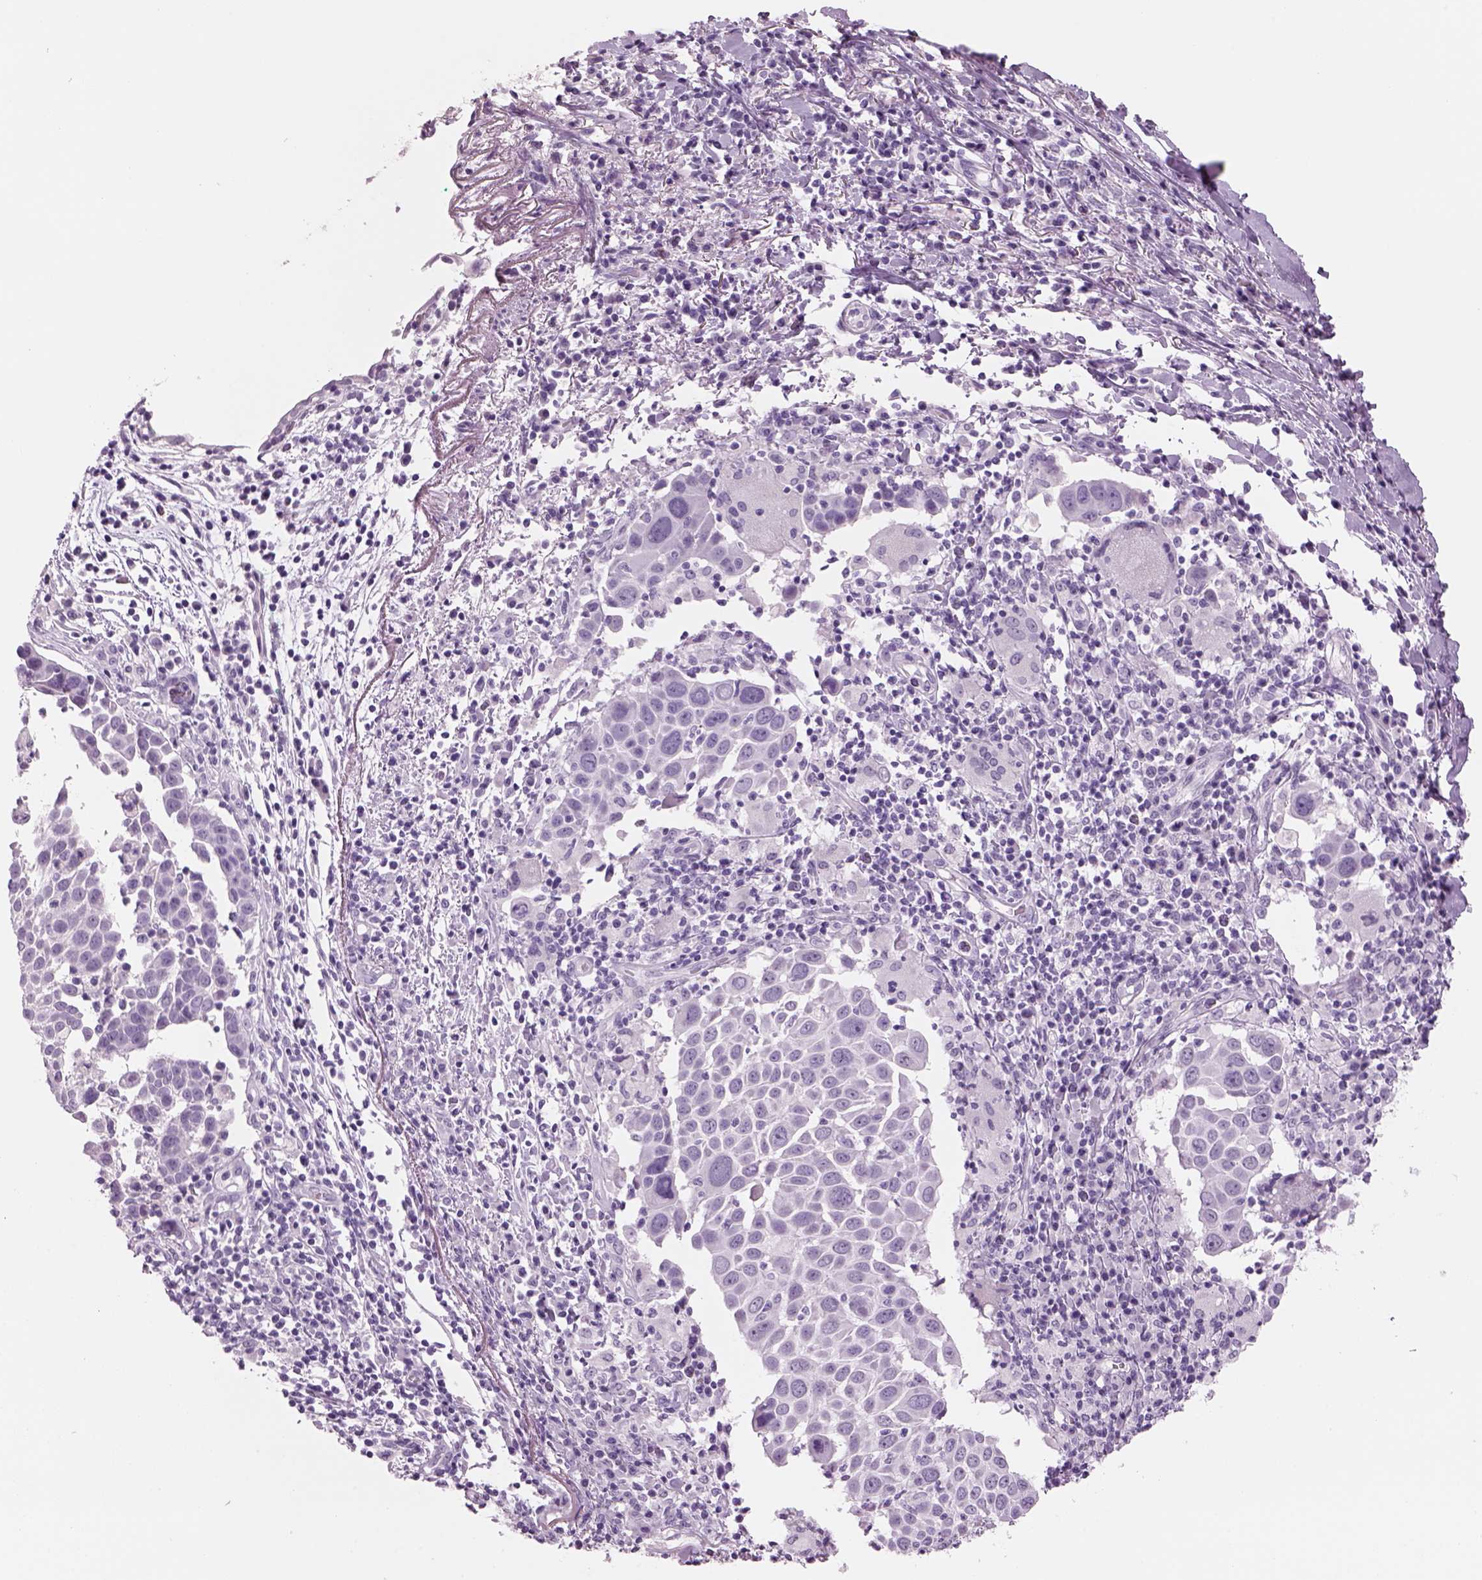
{"staining": {"intensity": "negative", "quantity": "none", "location": "none"}, "tissue": "lung cancer", "cell_type": "Tumor cells", "image_type": "cancer", "snomed": [{"axis": "morphology", "description": "Squamous cell carcinoma, NOS"}, {"axis": "topography", "description": "Lung"}], "caption": "Immunohistochemical staining of human squamous cell carcinoma (lung) displays no significant expression in tumor cells. The staining was performed using DAB (3,3'-diaminobenzidine) to visualize the protein expression in brown, while the nuclei were stained in blue with hematoxylin (Magnification: 20x).", "gene": "RHO", "patient": {"sex": "male", "age": 57}}